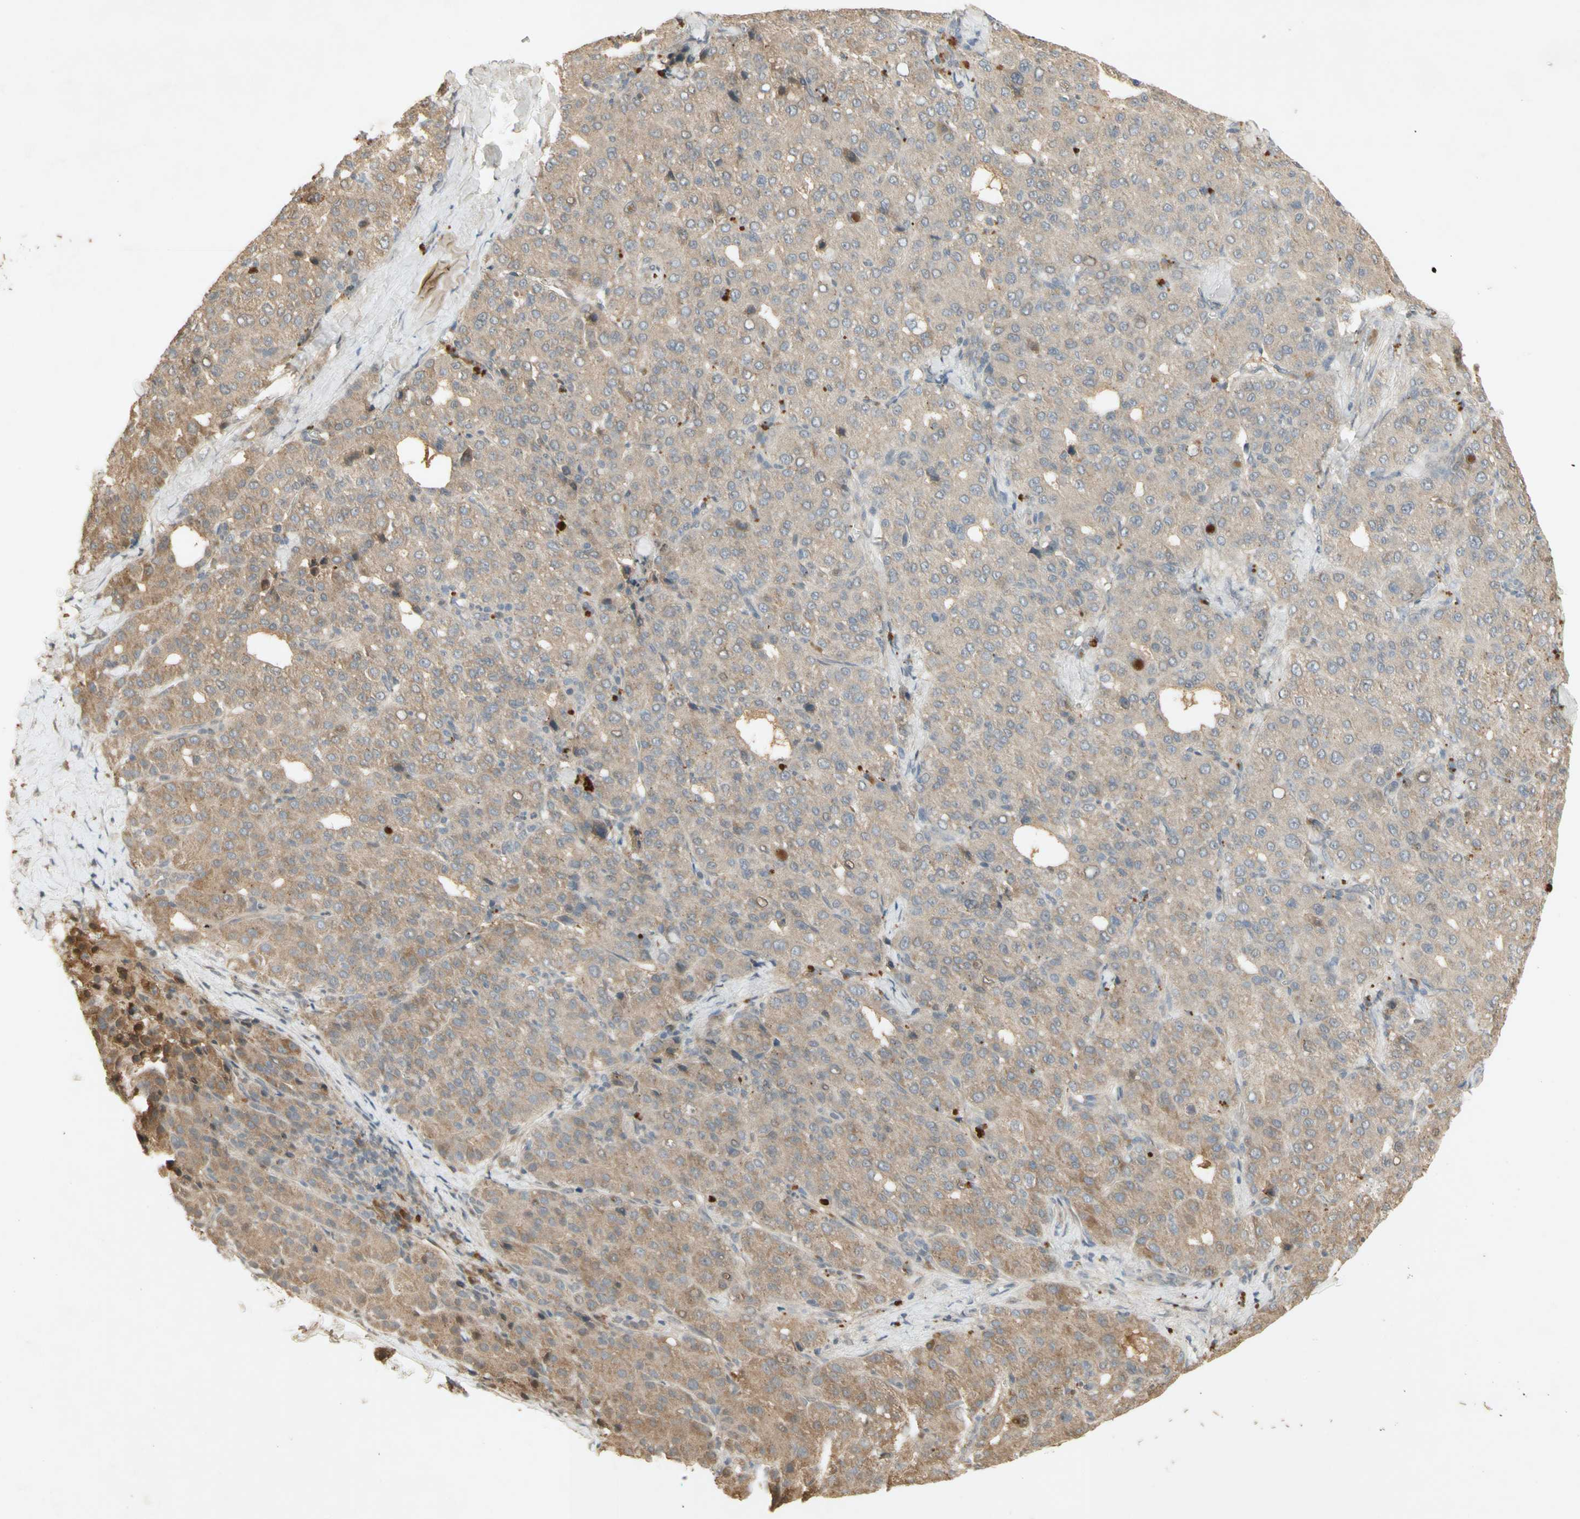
{"staining": {"intensity": "weak", "quantity": "25%-75%", "location": "cytoplasmic/membranous"}, "tissue": "liver cancer", "cell_type": "Tumor cells", "image_type": "cancer", "snomed": [{"axis": "morphology", "description": "Carcinoma, Hepatocellular, NOS"}, {"axis": "topography", "description": "Liver"}], "caption": "A brown stain labels weak cytoplasmic/membranous positivity of a protein in human liver cancer (hepatocellular carcinoma) tumor cells.", "gene": "NRG4", "patient": {"sex": "male", "age": 65}}